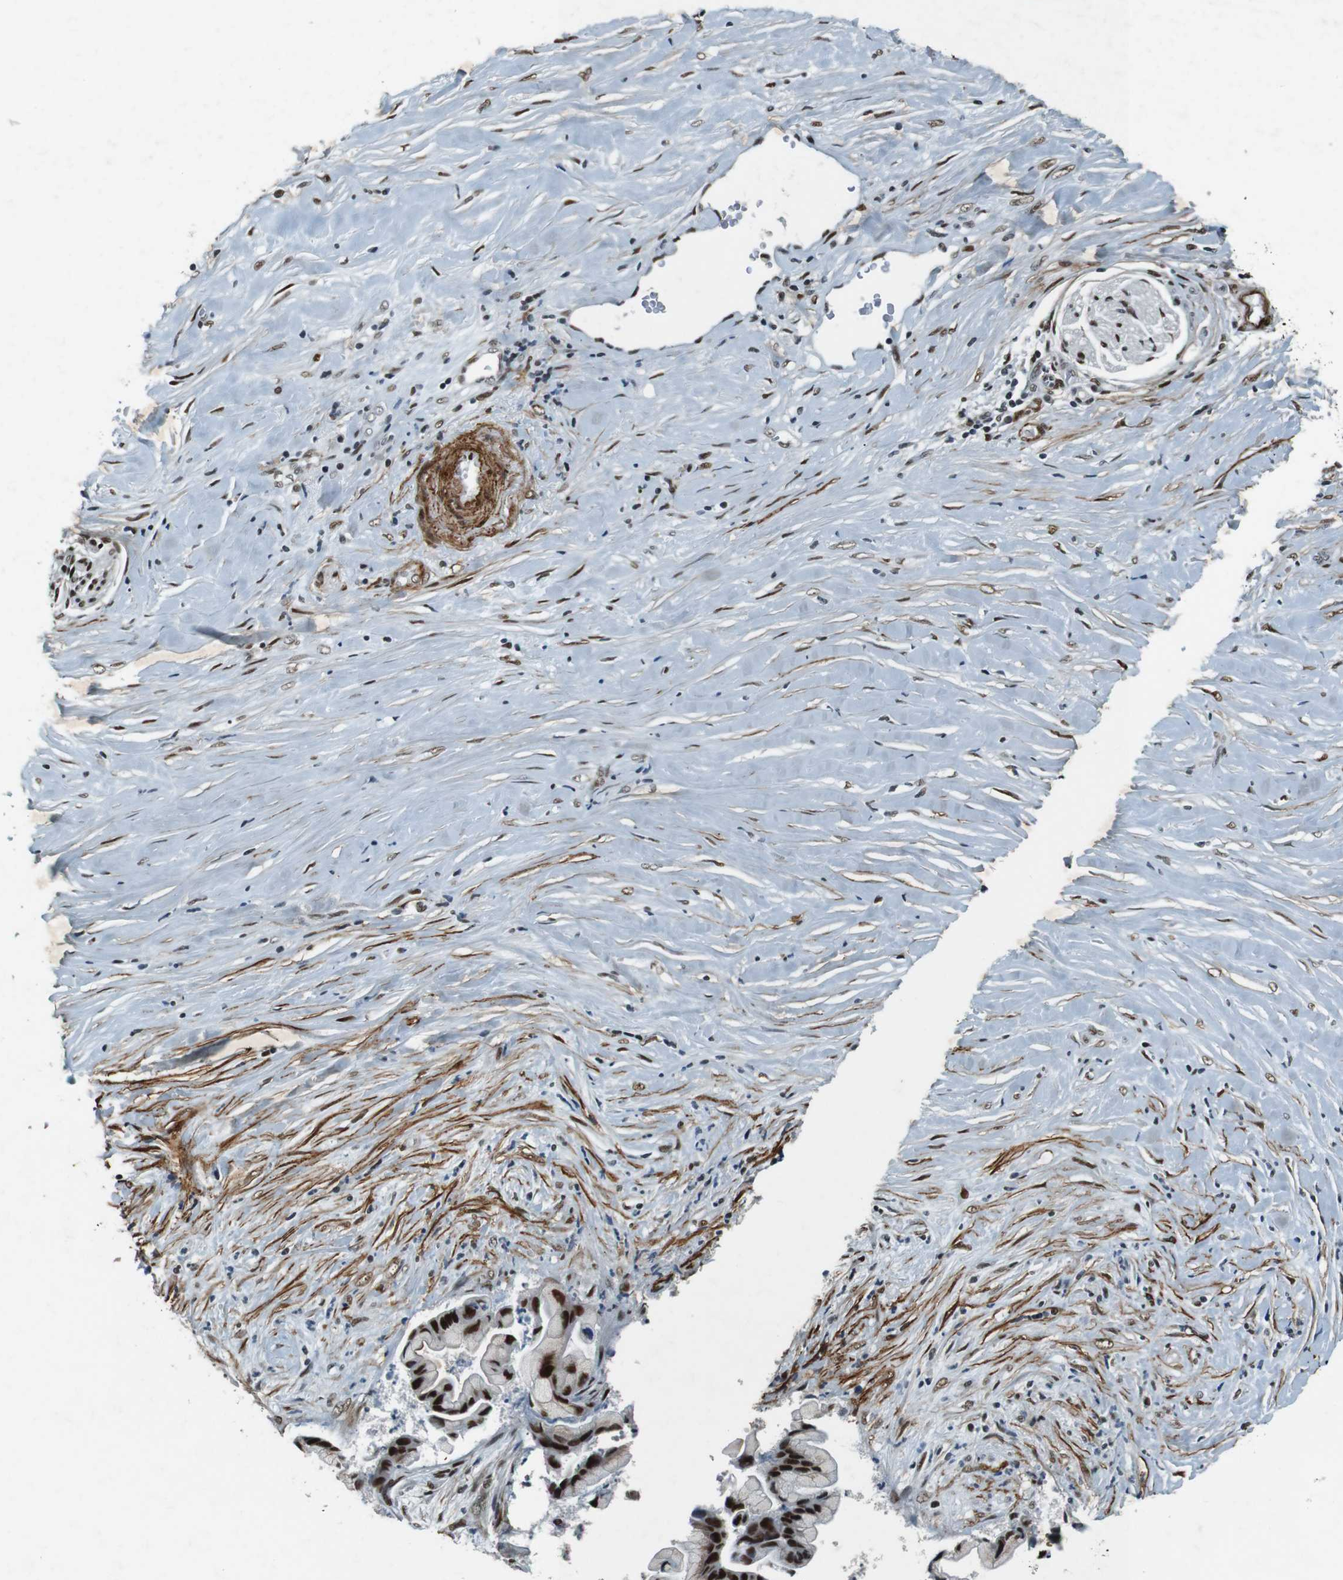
{"staining": {"intensity": "strong", "quantity": ">75%", "location": "nuclear"}, "tissue": "pancreatic cancer", "cell_type": "Tumor cells", "image_type": "cancer", "snomed": [{"axis": "morphology", "description": "Adenocarcinoma, NOS"}, {"axis": "topography", "description": "Pancreas"}], "caption": "Approximately >75% of tumor cells in human adenocarcinoma (pancreatic) exhibit strong nuclear protein staining as visualized by brown immunohistochemical staining.", "gene": "HEXIM1", "patient": {"sex": "female", "age": 59}}